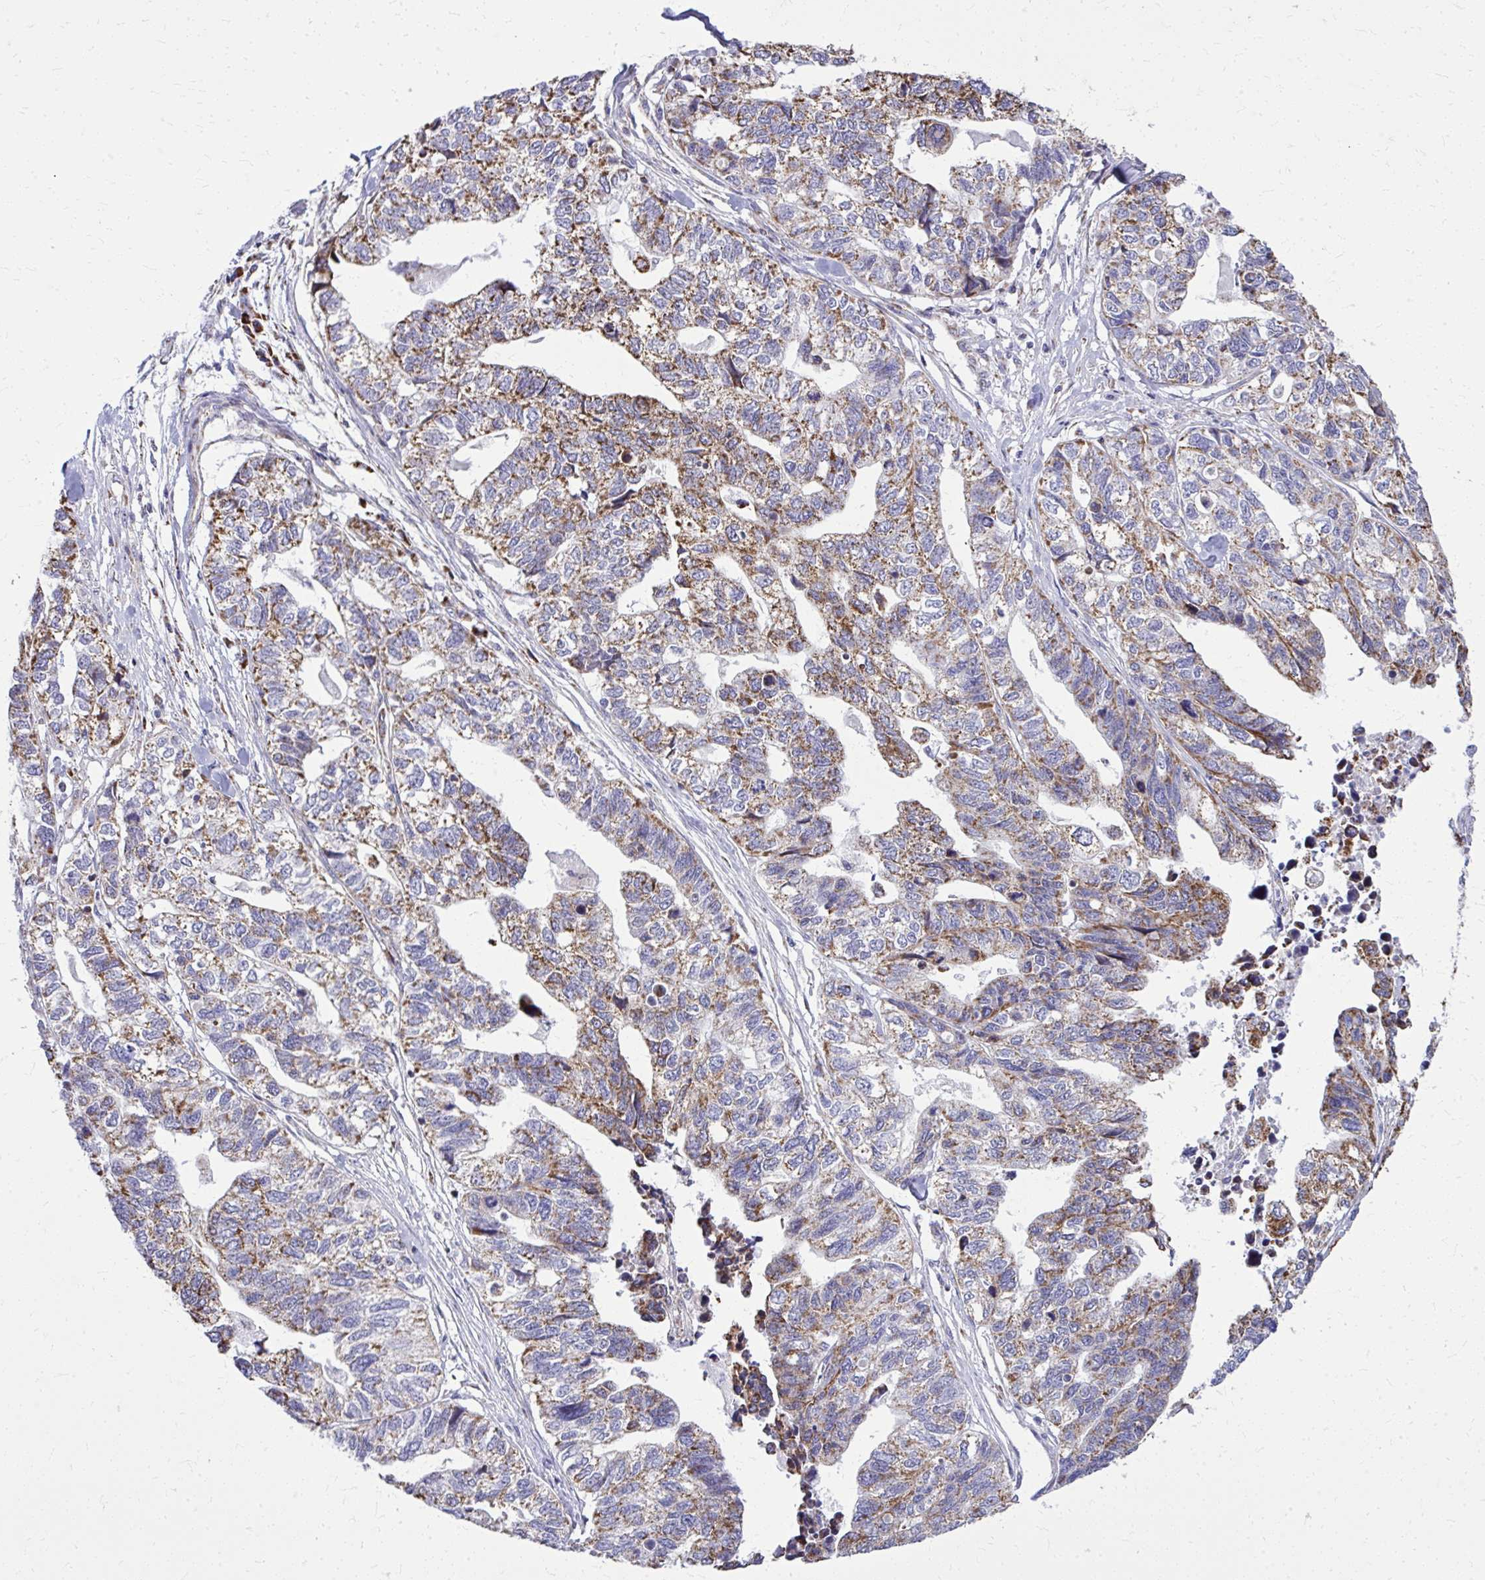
{"staining": {"intensity": "moderate", "quantity": ">75%", "location": "cytoplasmic/membranous"}, "tissue": "stomach cancer", "cell_type": "Tumor cells", "image_type": "cancer", "snomed": [{"axis": "morphology", "description": "Adenocarcinoma, NOS"}, {"axis": "topography", "description": "Stomach, upper"}], "caption": "IHC staining of stomach adenocarcinoma, which reveals medium levels of moderate cytoplasmic/membranous staining in about >75% of tumor cells indicating moderate cytoplasmic/membranous protein staining. The staining was performed using DAB (3,3'-diaminobenzidine) (brown) for protein detection and nuclei were counterstained in hematoxylin (blue).", "gene": "ZNF362", "patient": {"sex": "female", "age": 67}}